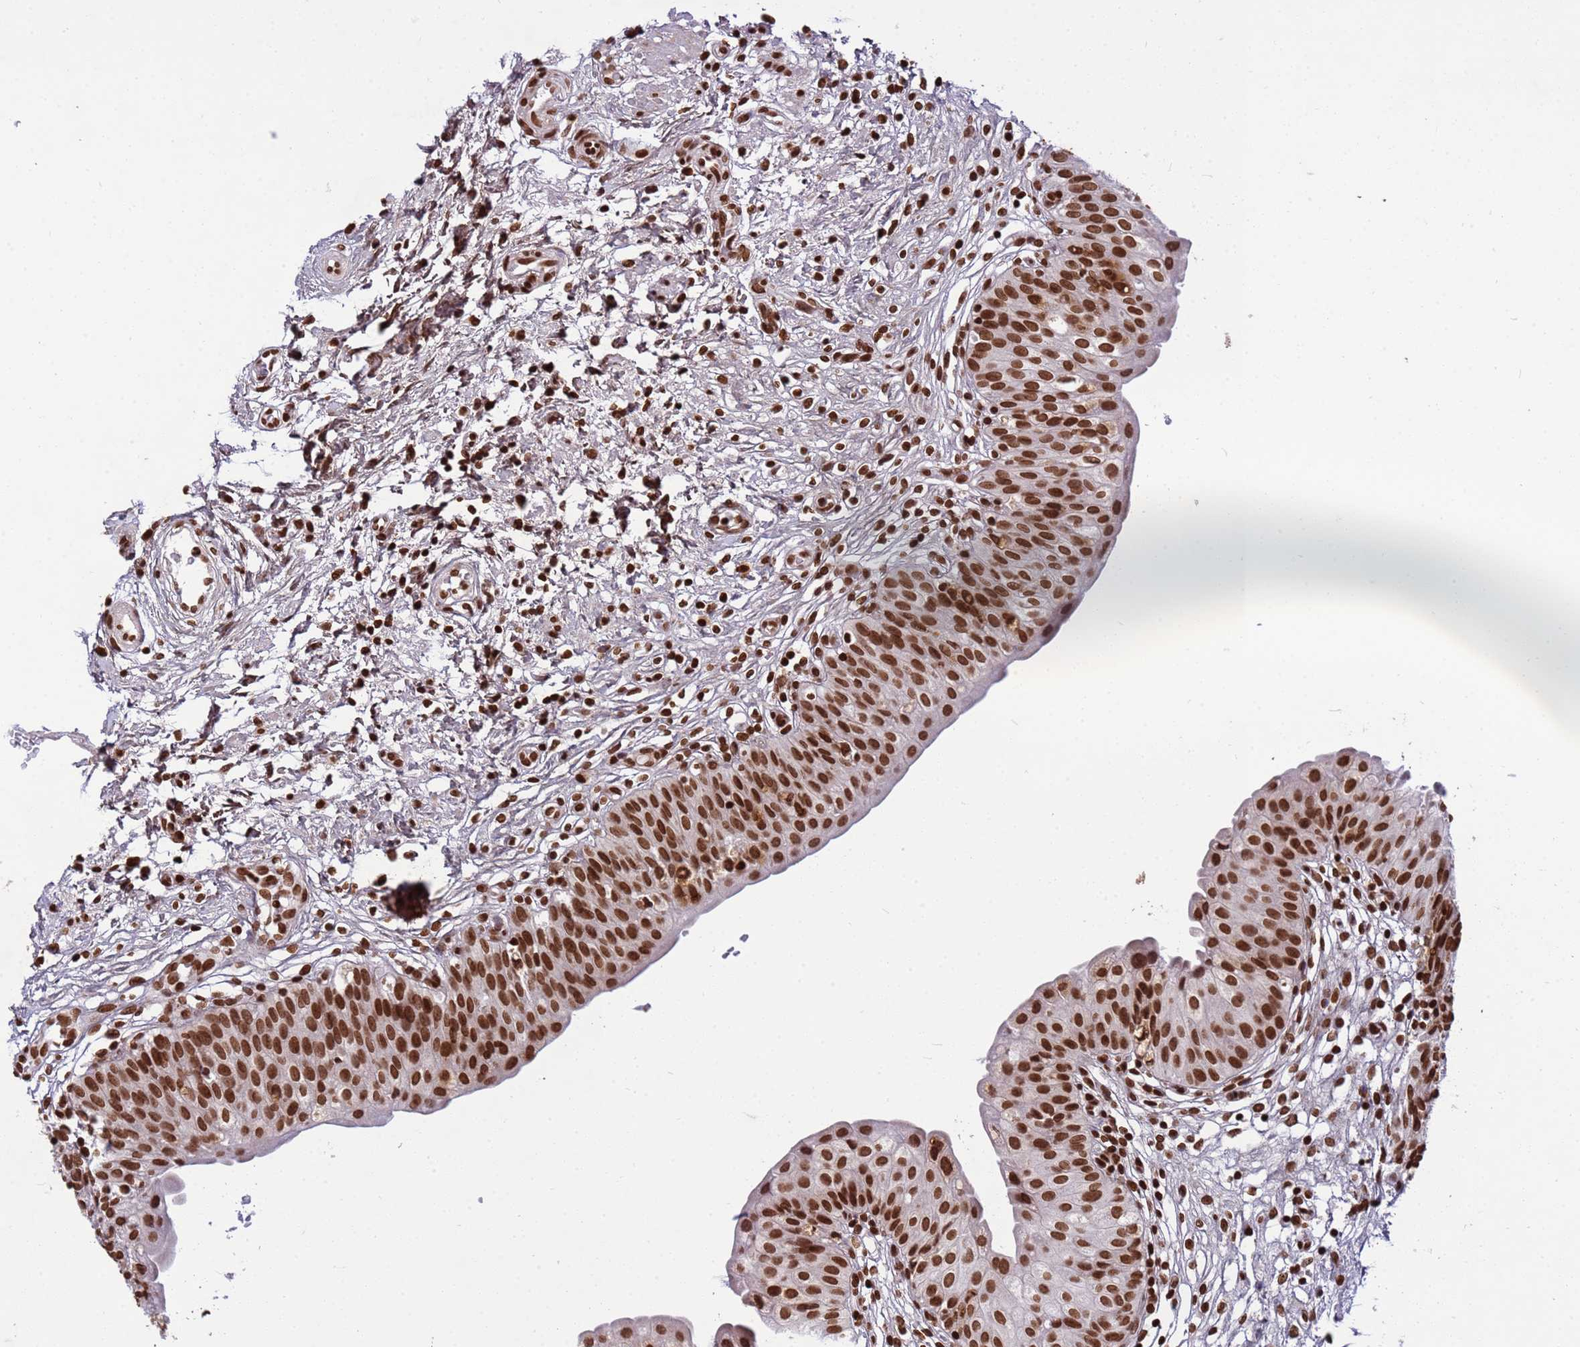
{"staining": {"intensity": "strong", "quantity": ">75%", "location": "nuclear"}, "tissue": "urinary bladder", "cell_type": "Urothelial cells", "image_type": "normal", "snomed": [{"axis": "morphology", "description": "Normal tissue, NOS"}, {"axis": "topography", "description": "Urinary bladder"}], "caption": "Urothelial cells reveal high levels of strong nuclear positivity in about >75% of cells in benign human urinary bladder. (IHC, brightfield microscopy, high magnification).", "gene": "H3", "patient": {"sex": "male", "age": 55}}